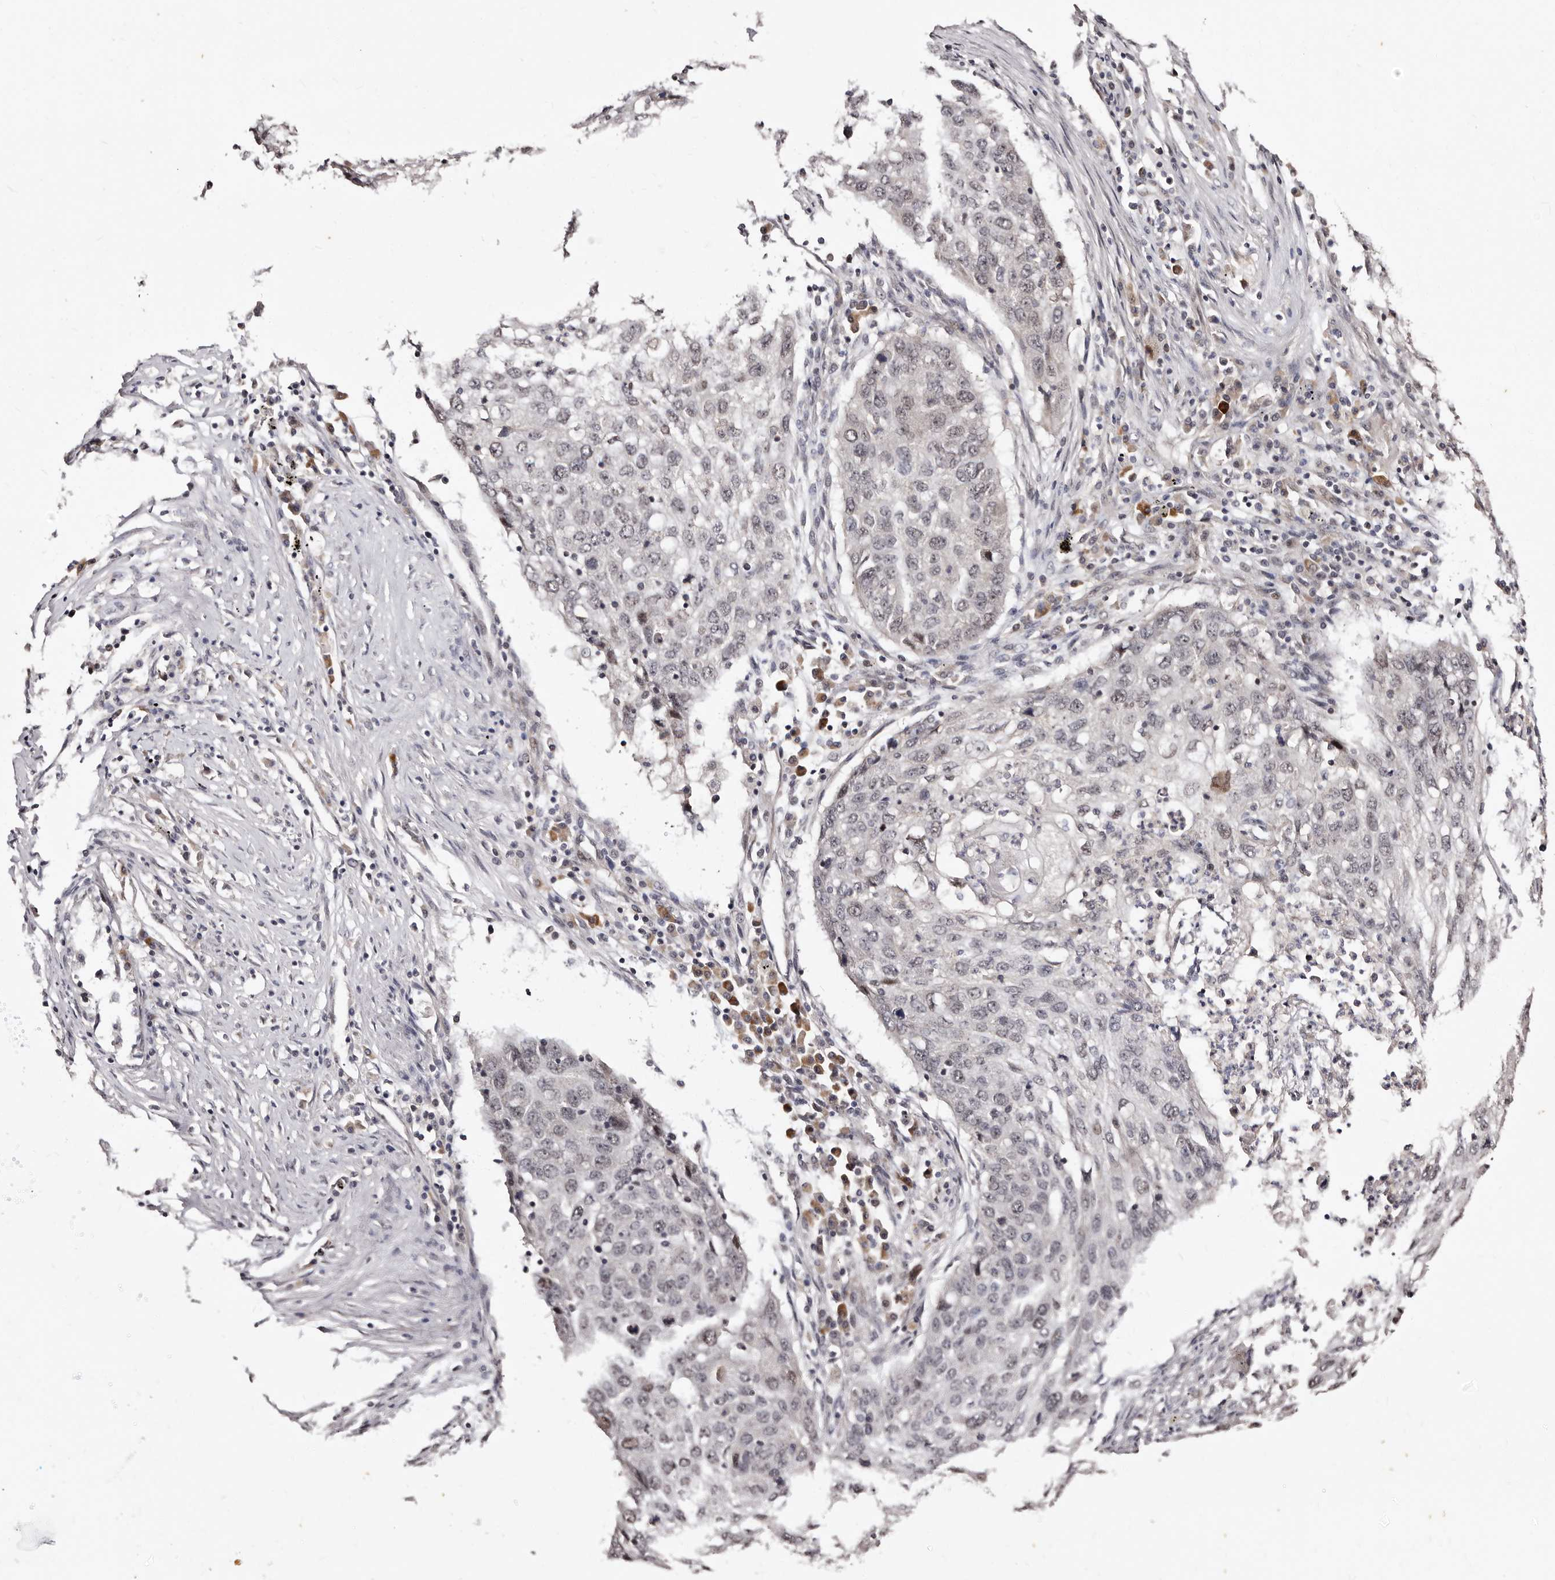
{"staining": {"intensity": "negative", "quantity": "none", "location": "none"}, "tissue": "lung cancer", "cell_type": "Tumor cells", "image_type": "cancer", "snomed": [{"axis": "morphology", "description": "Squamous cell carcinoma, NOS"}, {"axis": "topography", "description": "Lung"}], "caption": "Immunohistochemistry micrograph of human lung cancer (squamous cell carcinoma) stained for a protein (brown), which reveals no staining in tumor cells. (DAB (3,3'-diaminobenzidine) IHC, high magnification).", "gene": "TBC1D22B", "patient": {"sex": "female", "age": 63}}